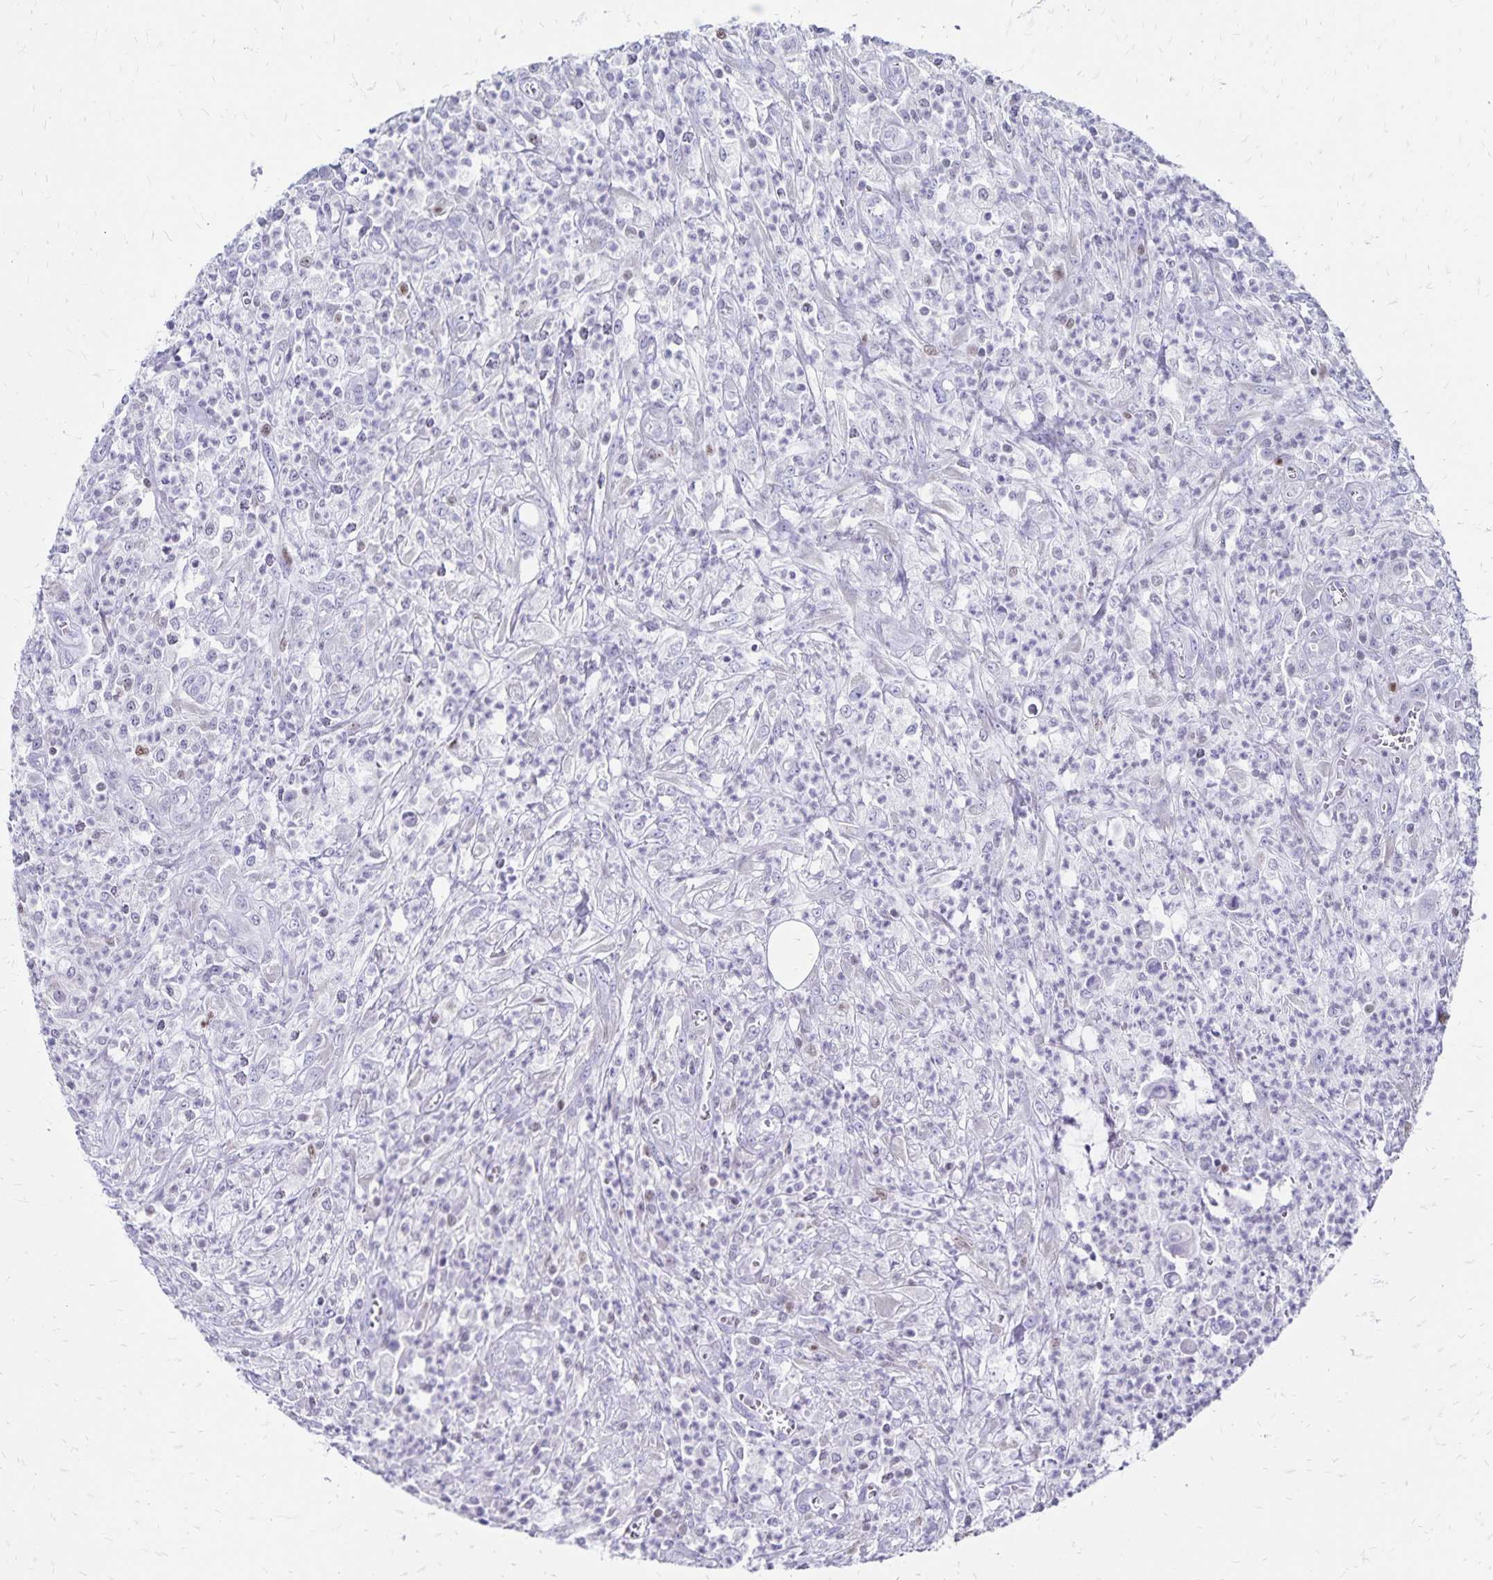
{"staining": {"intensity": "negative", "quantity": "none", "location": "none"}, "tissue": "colorectal cancer", "cell_type": "Tumor cells", "image_type": "cancer", "snomed": [{"axis": "morphology", "description": "Normal tissue, NOS"}, {"axis": "morphology", "description": "Adenocarcinoma, NOS"}, {"axis": "topography", "description": "Colon"}], "caption": "This is a photomicrograph of IHC staining of colorectal cancer, which shows no staining in tumor cells.", "gene": "IKZF1", "patient": {"sex": "male", "age": 65}}